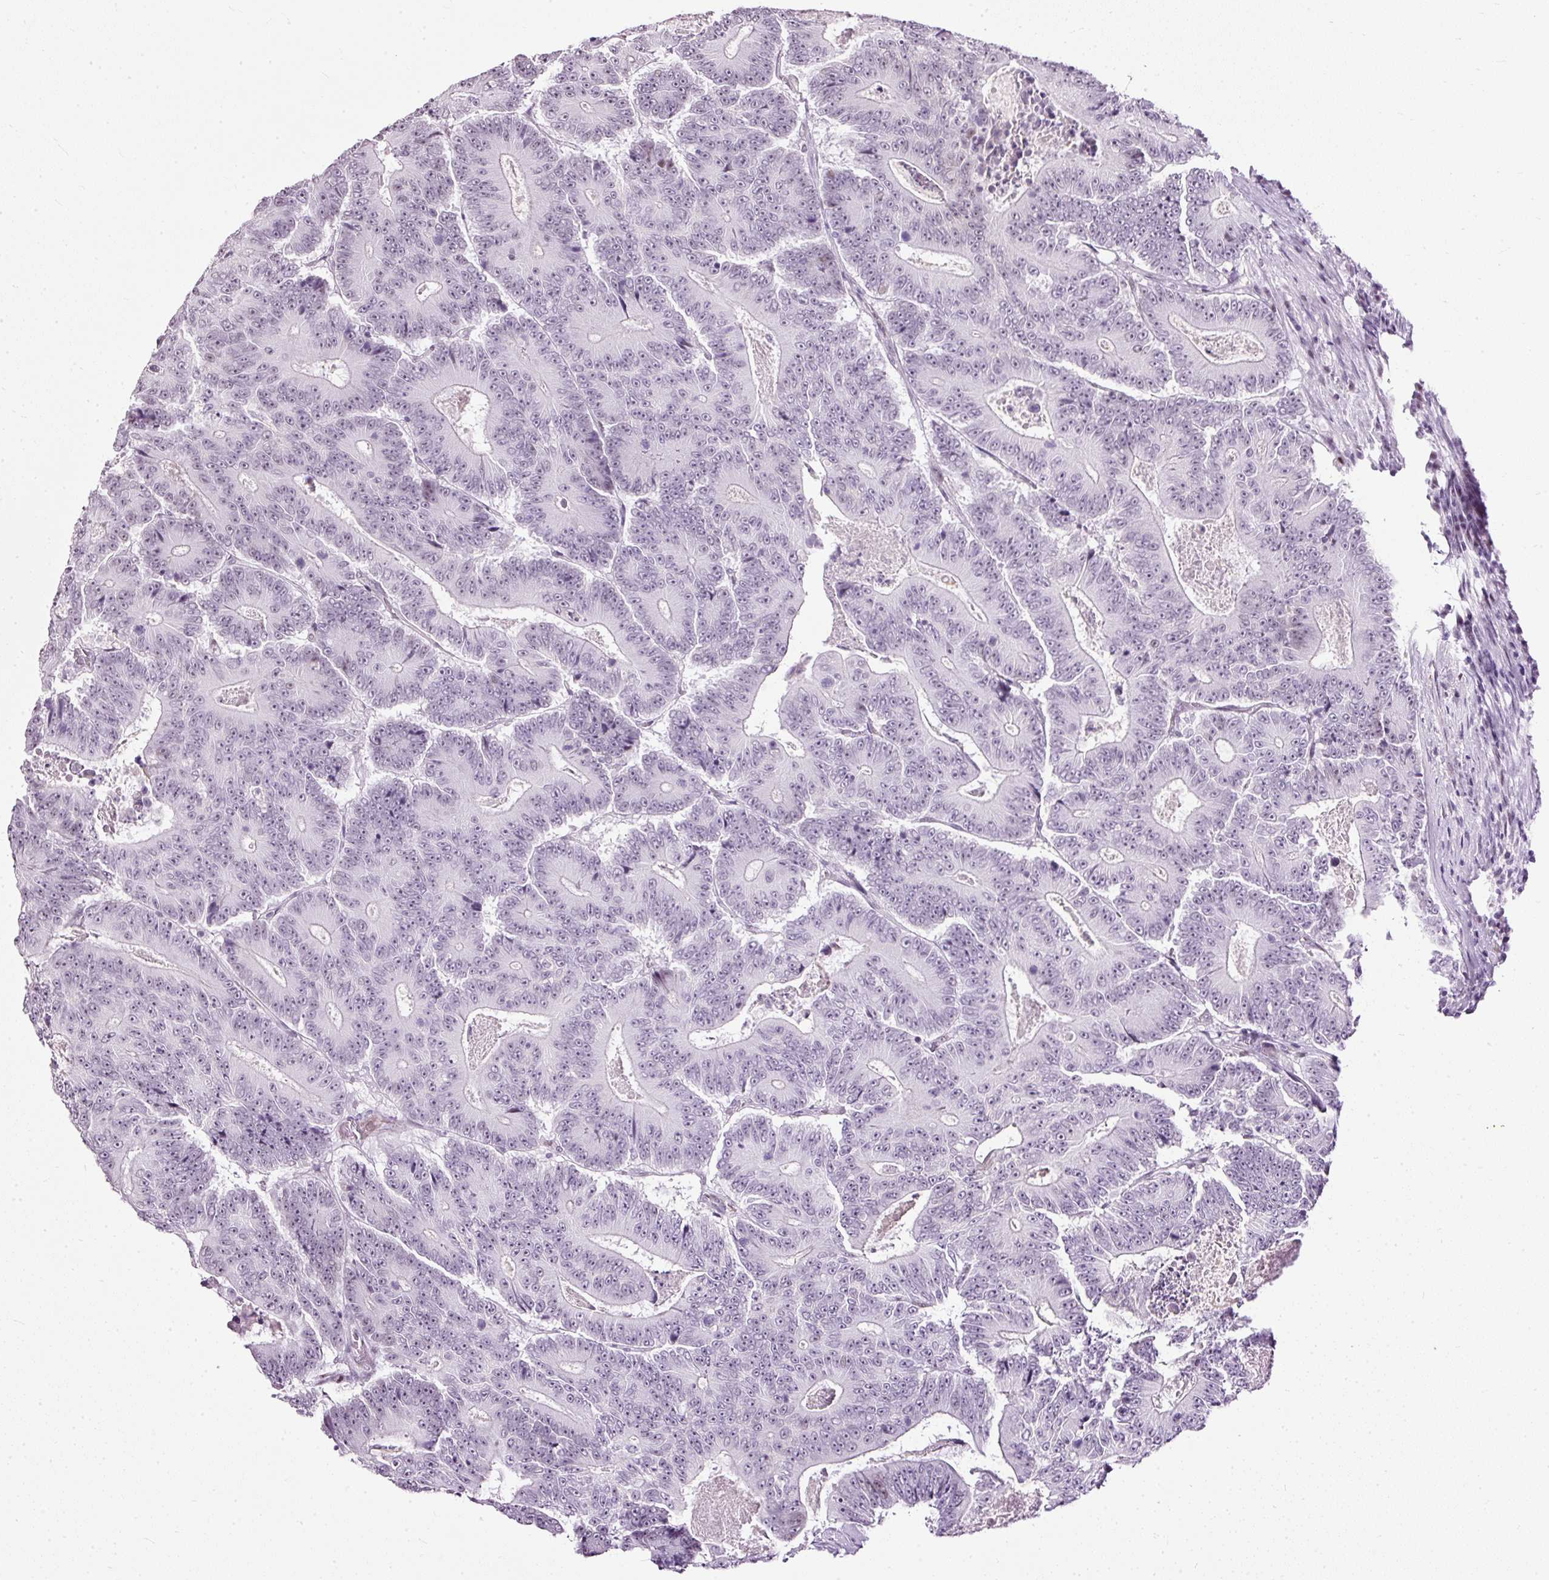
{"staining": {"intensity": "weak", "quantity": "<25%", "location": "nuclear"}, "tissue": "colorectal cancer", "cell_type": "Tumor cells", "image_type": "cancer", "snomed": [{"axis": "morphology", "description": "Adenocarcinoma, NOS"}, {"axis": "topography", "description": "Colon"}], "caption": "There is no significant expression in tumor cells of colorectal adenocarcinoma.", "gene": "PDE6B", "patient": {"sex": "male", "age": 83}}